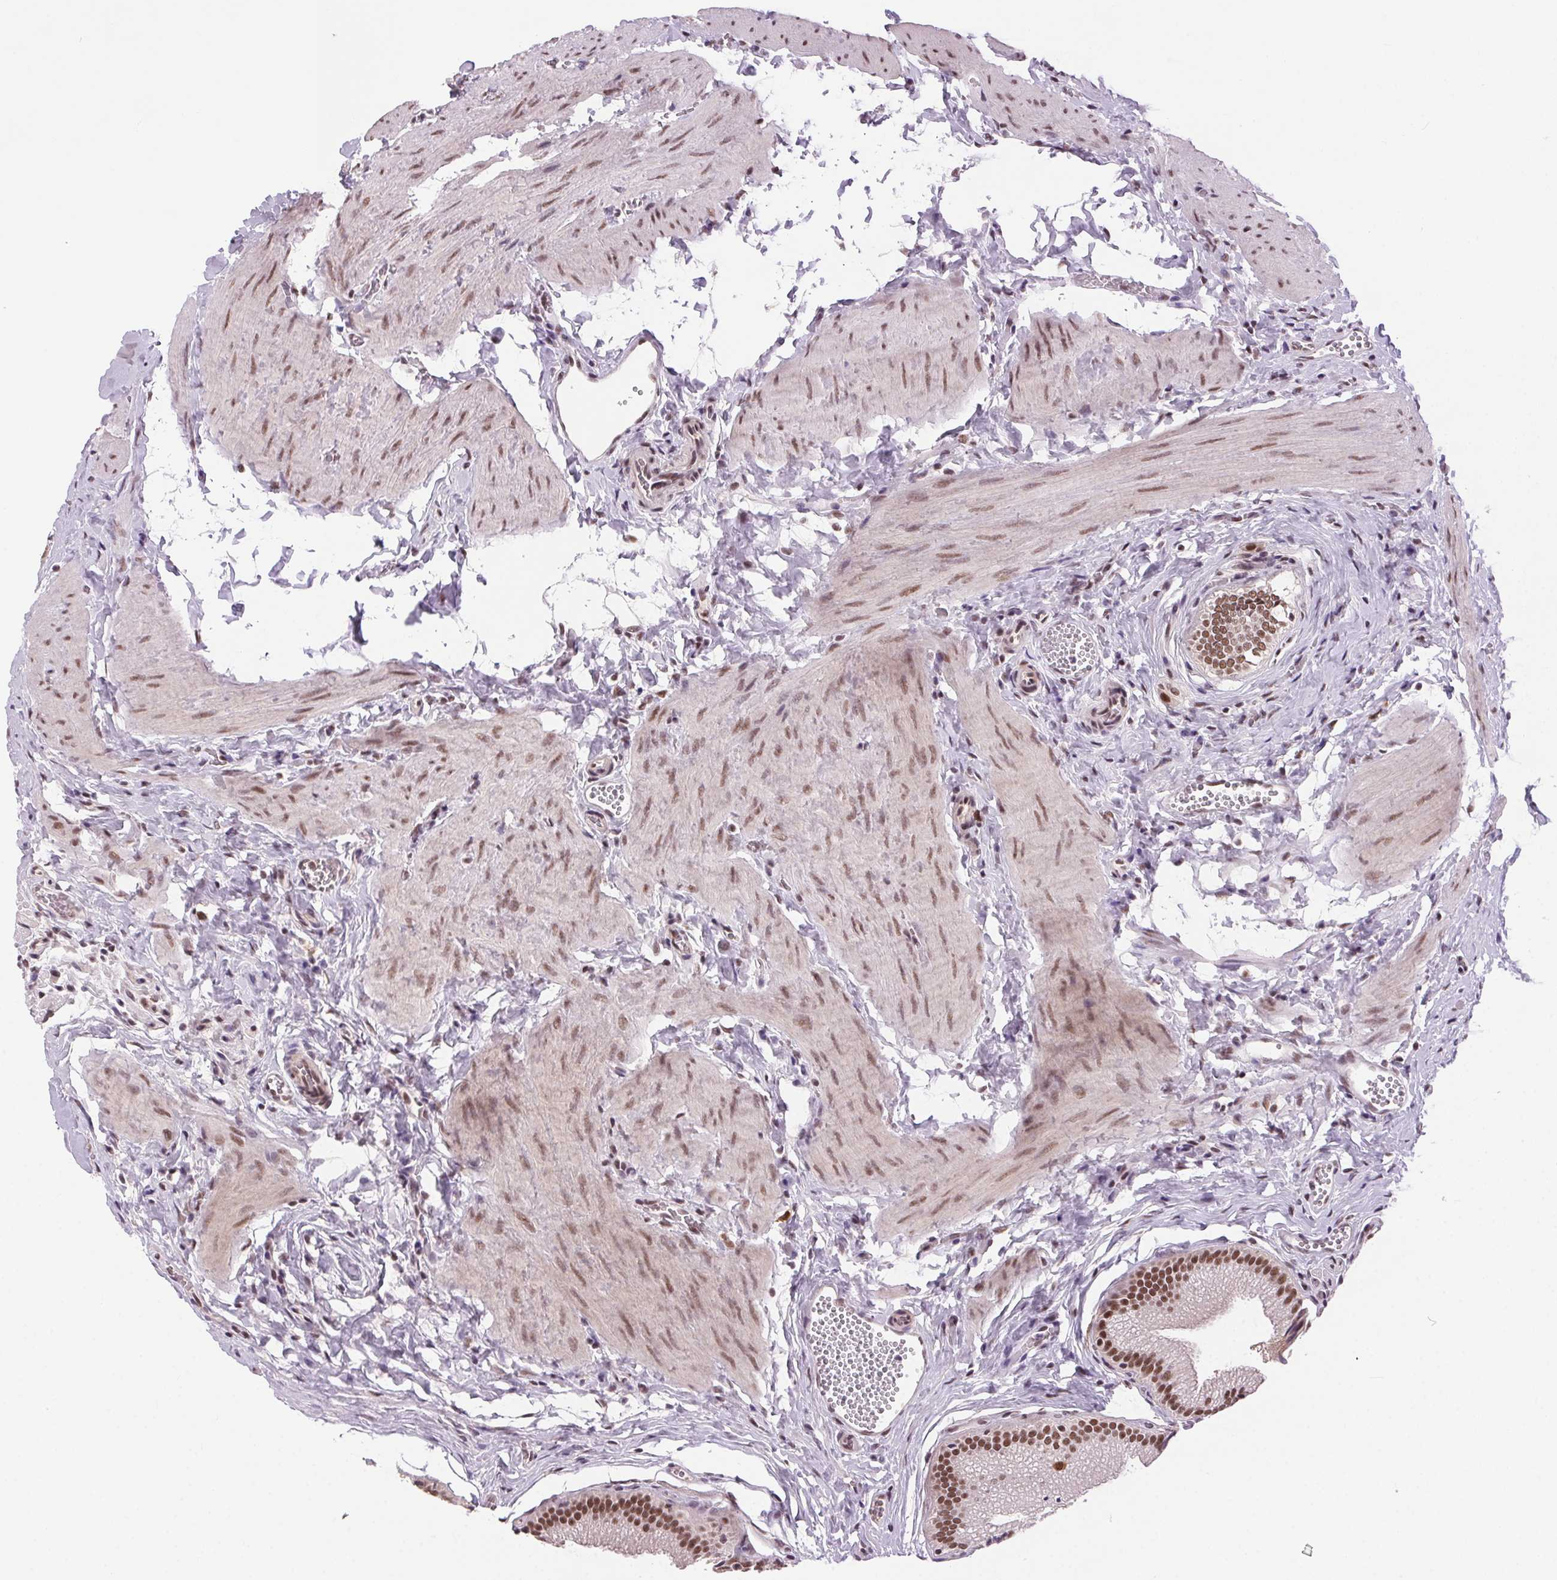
{"staining": {"intensity": "strong", "quantity": ">75%", "location": "nuclear"}, "tissue": "gallbladder", "cell_type": "Glandular cells", "image_type": "normal", "snomed": [{"axis": "morphology", "description": "Normal tissue, NOS"}, {"axis": "topography", "description": "Gallbladder"}, {"axis": "topography", "description": "Peripheral nerve tissue"}], "caption": "High-power microscopy captured an IHC histopathology image of benign gallbladder, revealing strong nuclear staining in about >75% of glandular cells.", "gene": "CD2BP2", "patient": {"sex": "male", "age": 17}}